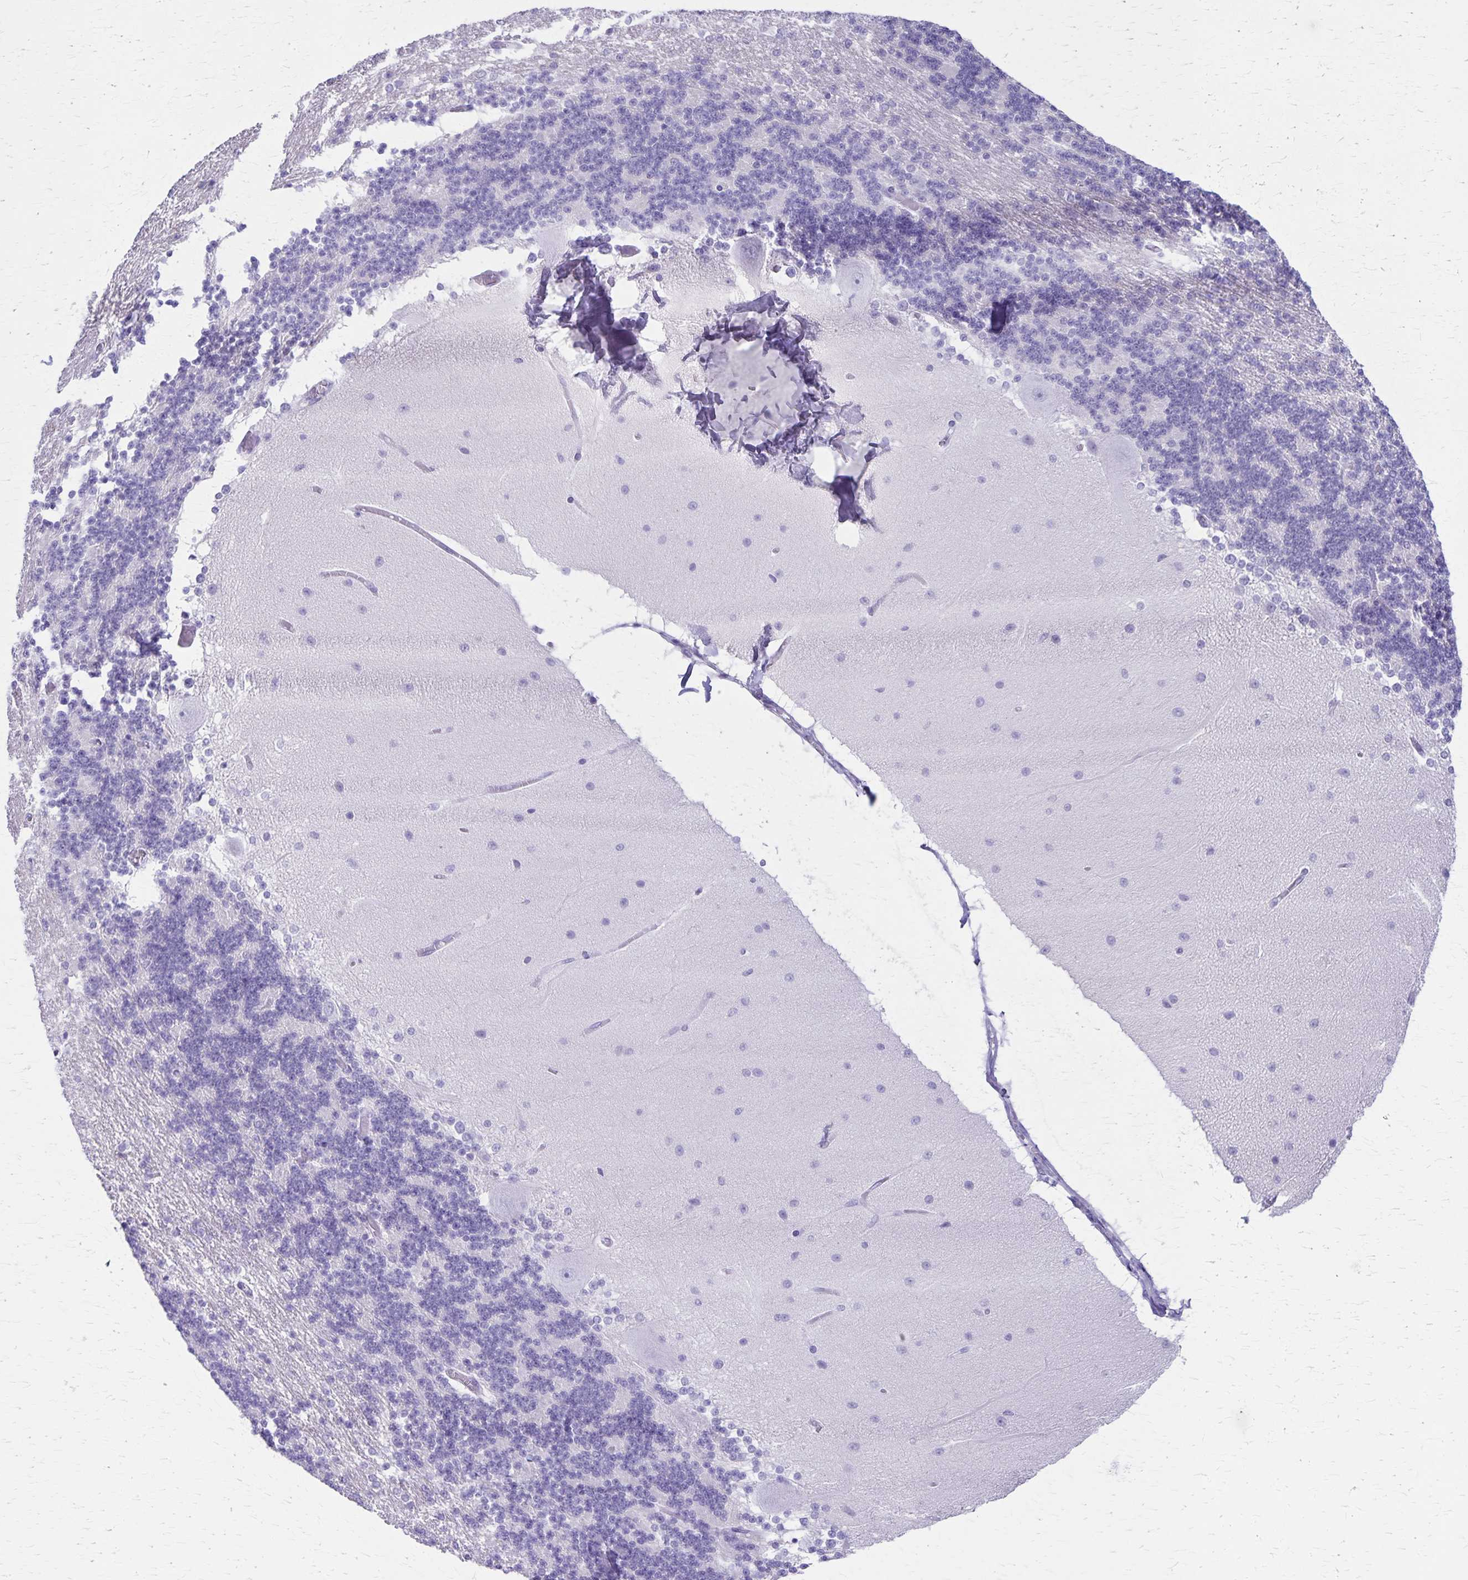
{"staining": {"intensity": "negative", "quantity": "none", "location": "none"}, "tissue": "cerebellum", "cell_type": "Cells in granular layer", "image_type": "normal", "snomed": [{"axis": "morphology", "description": "Normal tissue, NOS"}, {"axis": "topography", "description": "Cerebellum"}], "caption": "Protein analysis of normal cerebellum displays no significant positivity in cells in granular layer.", "gene": "DEFA5", "patient": {"sex": "female", "age": 54}}